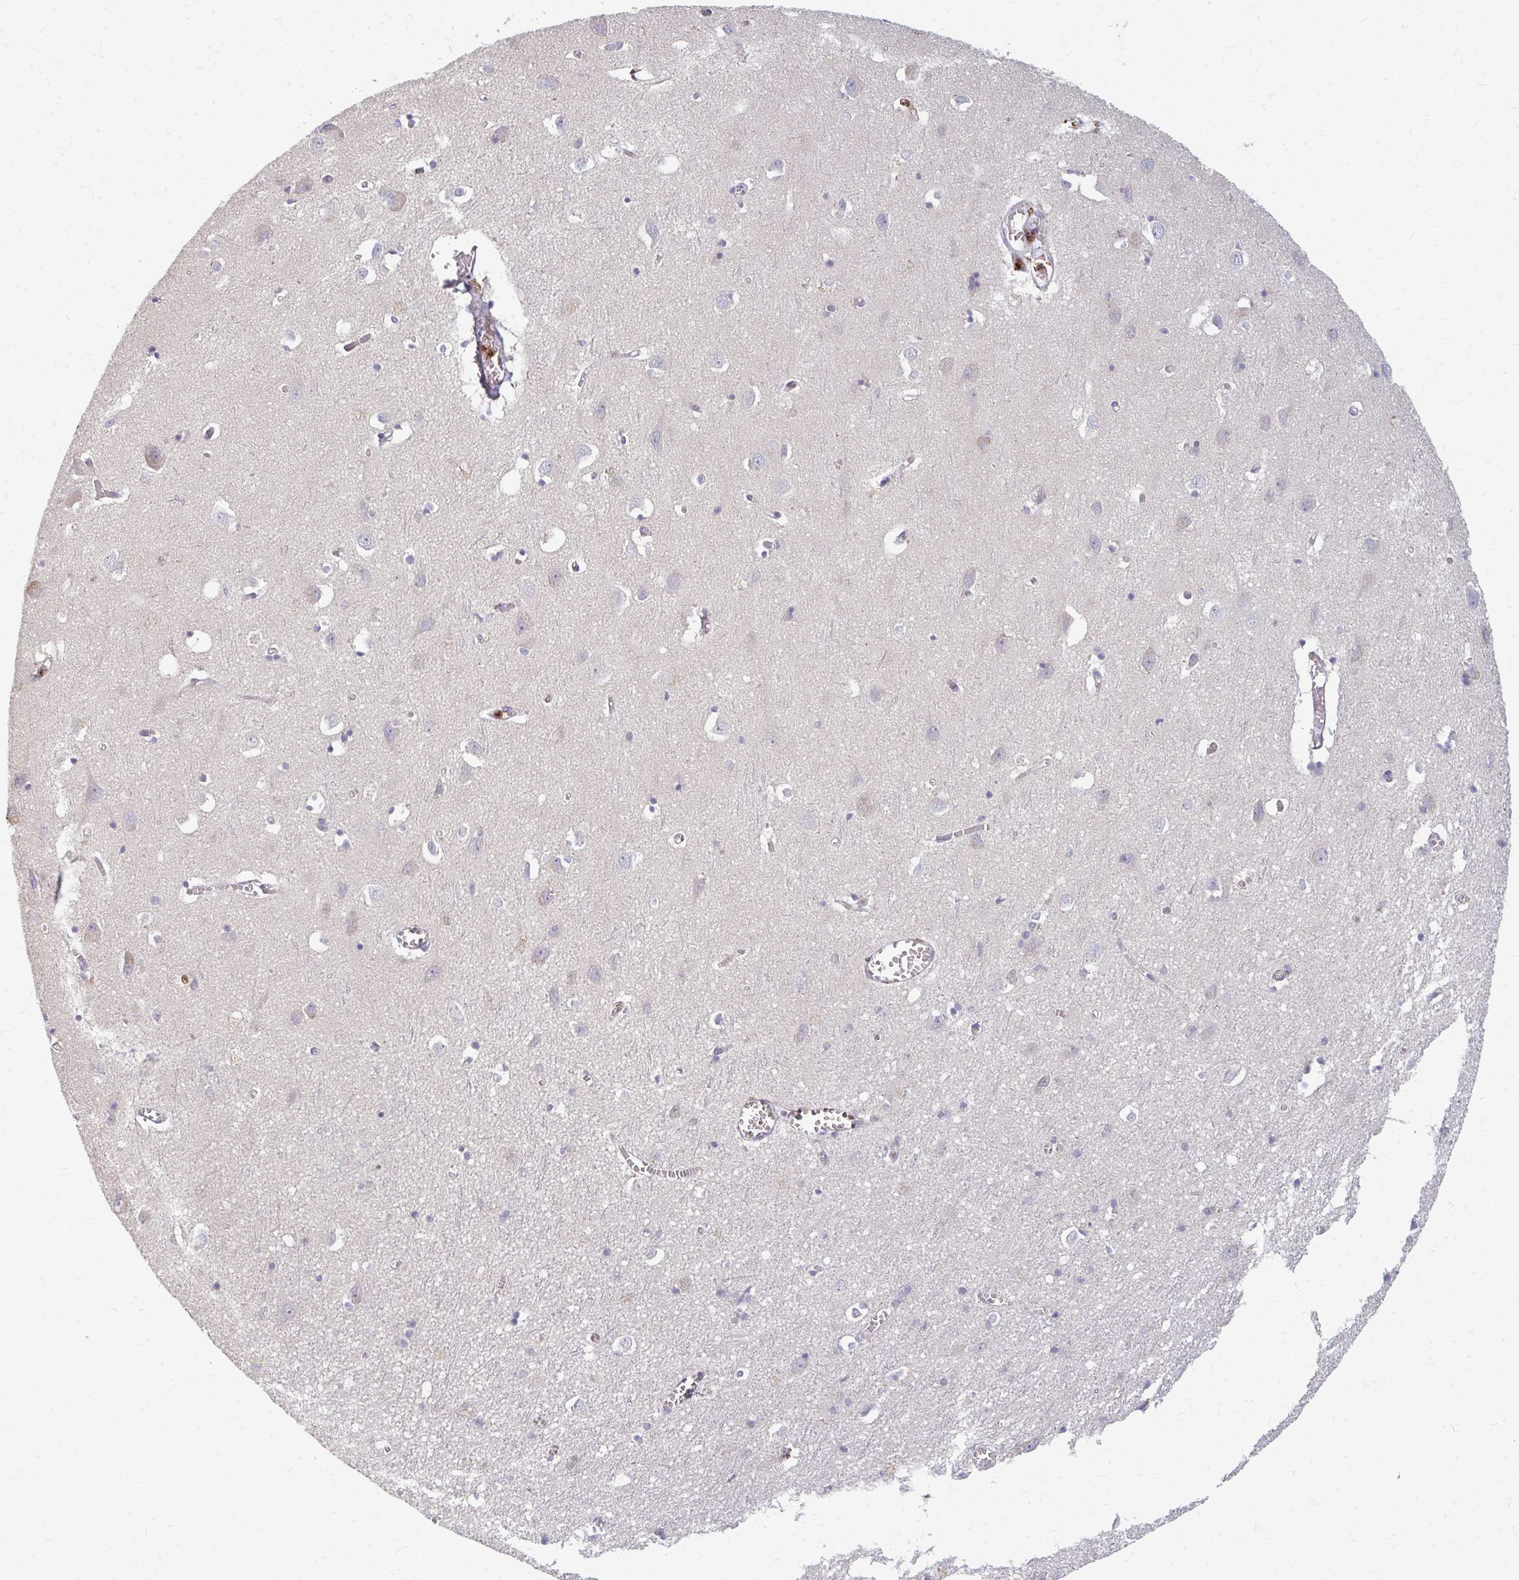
{"staining": {"intensity": "negative", "quantity": "none", "location": "none"}, "tissue": "cerebral cortex", "cell_type": "Endothelial cells", "image_type": "normal", "snomed": [{"axis": "morphology", "description": "Normal tissue, NOS"}, {"axis": "topography", "description": "Cerebral cortex"}], "caption": "Endothelial cells show no significant protein expression in benign cerebral cortex. (DAB immunohistochemistry (IHC) with hematoxylin counter stain).", "gene": "RAB33A", "patient": {"sex": "male", "age": 70}}